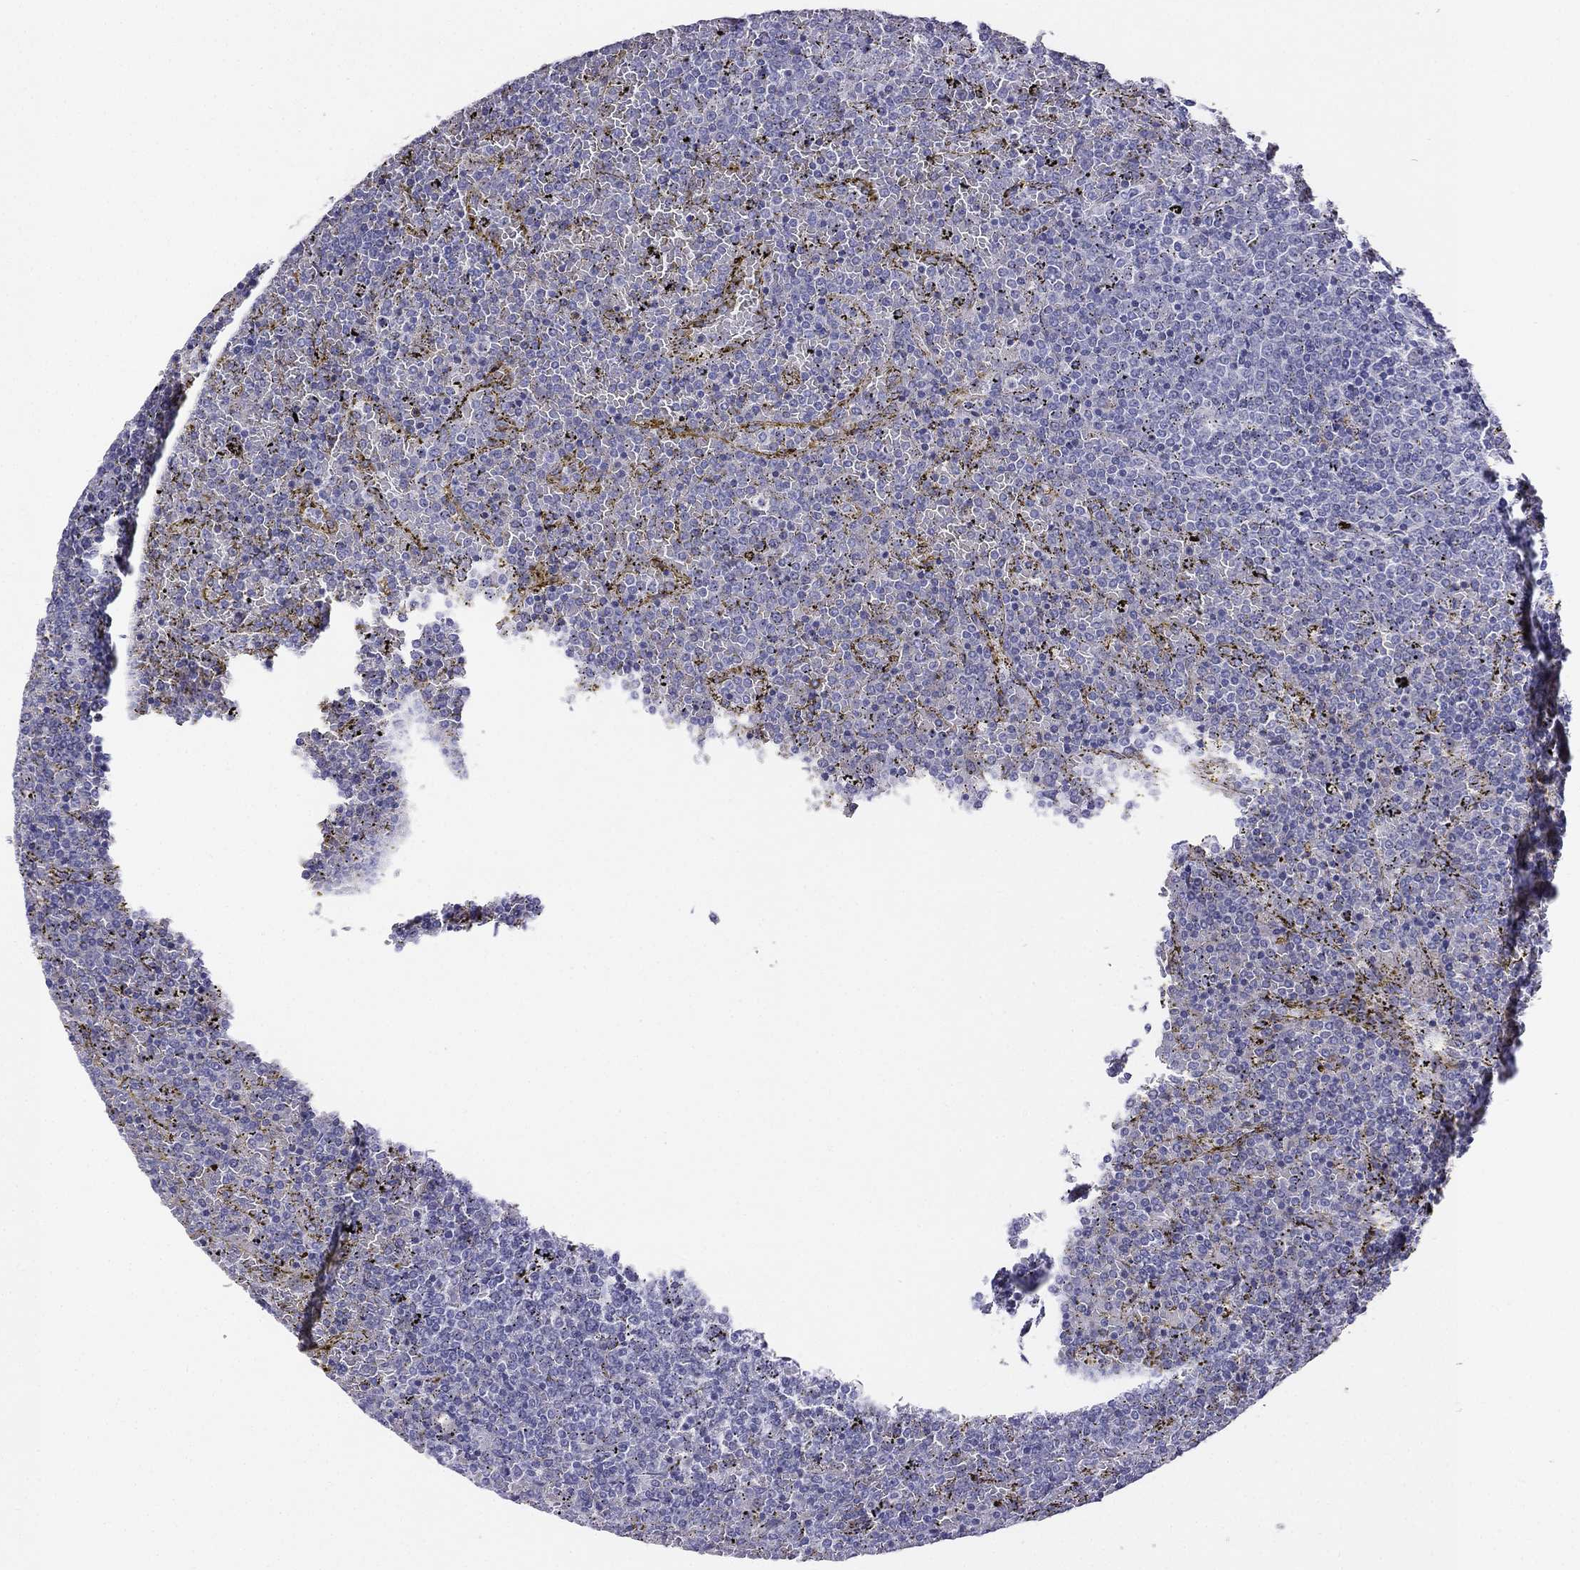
{"staining": {"intensity": "negative", "quantity": "none", "location": "none"}, "tissue": "lymphoma", "cell_type": "Tumor cells", "image_type": "cancer", "snomed": [{"axis": "morphology", "description": "Malignant lymphoma, non-Hodgkin's type, Low grade"}, {"axis": "topography", "description": "Spleen"}], "caption": "Tumor cells show no significant protein positivity in malignant lymphoma, non-Hodgkin's type (low-grade).", "gene": "ALOXE3", "patient": {"sex": "female", "age": 77}}